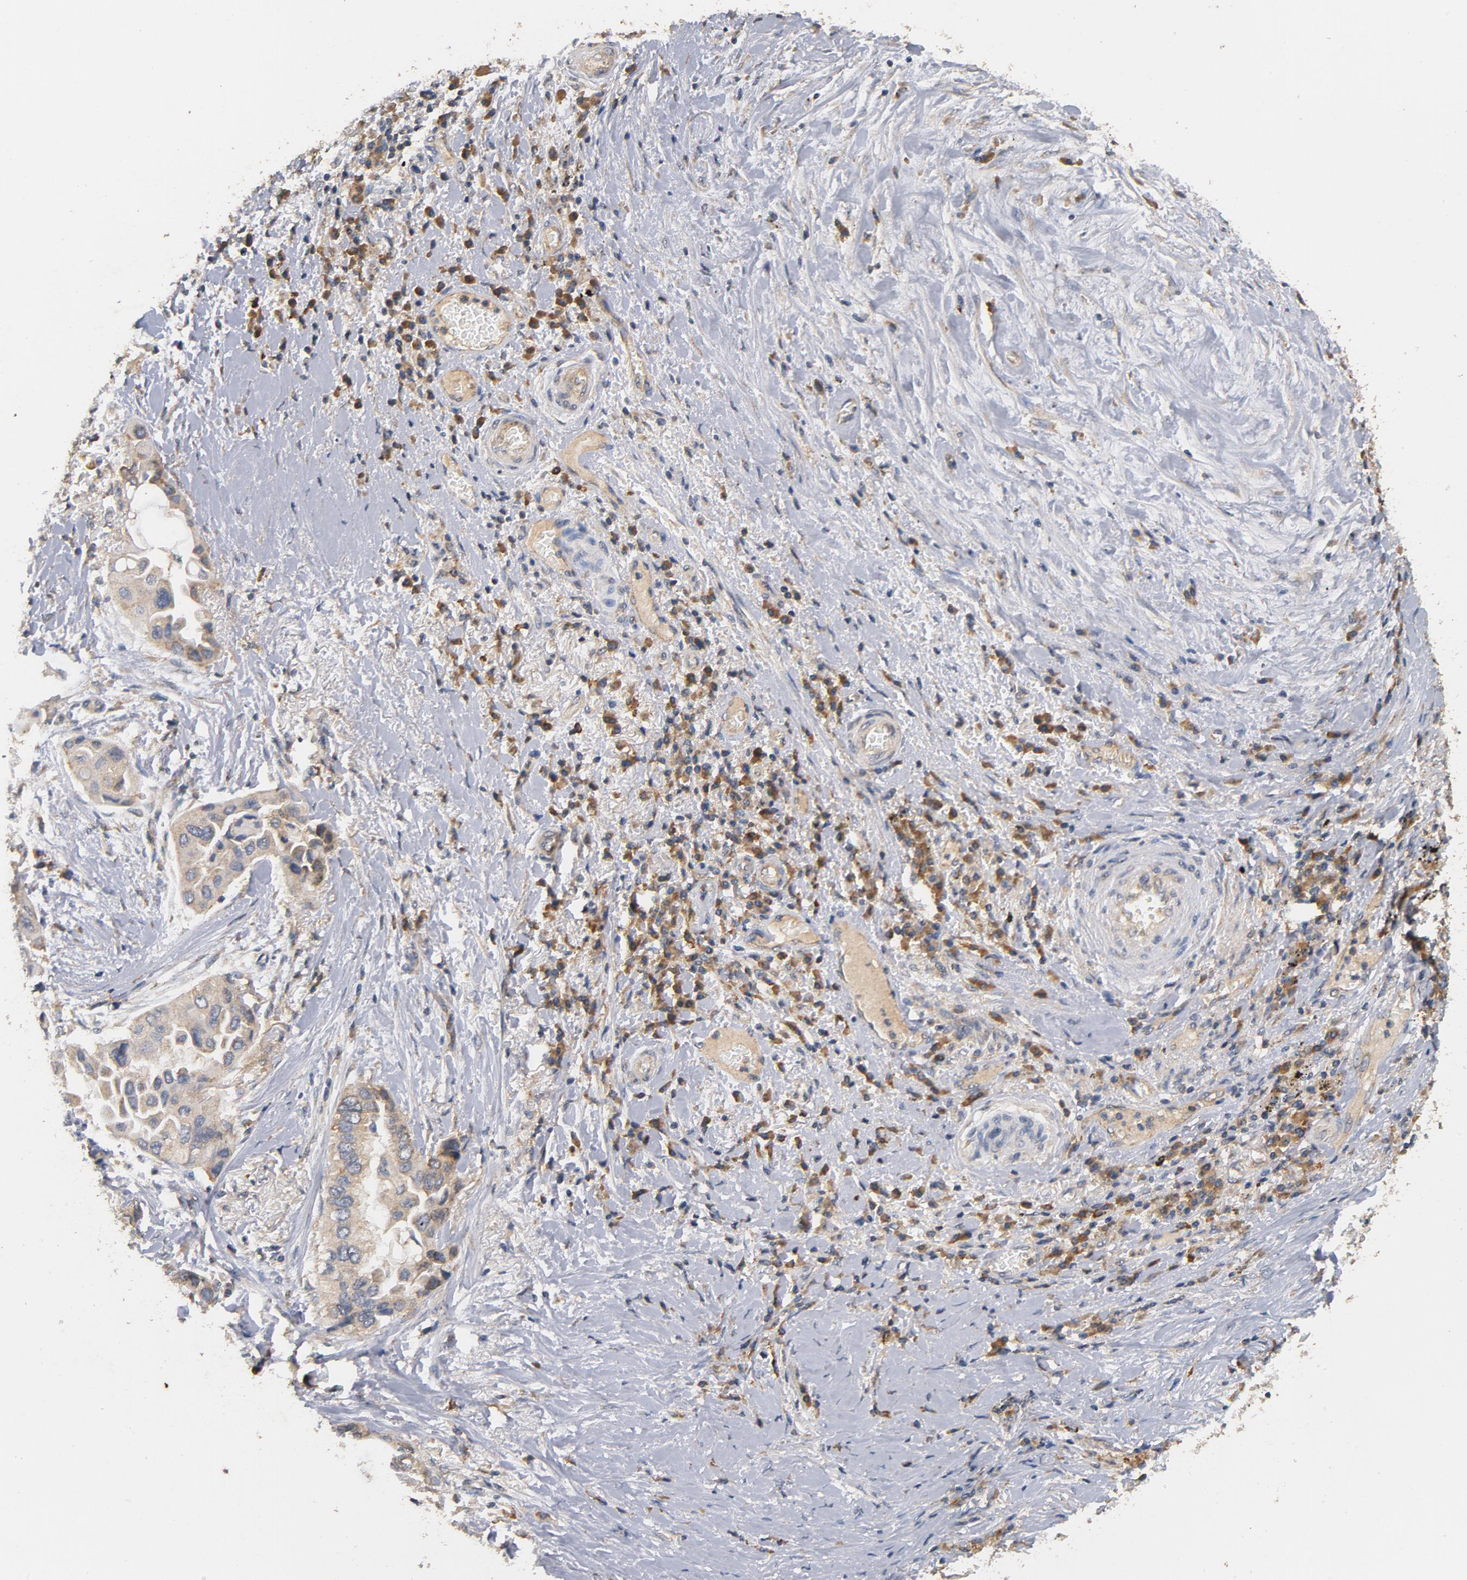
{"staining": {"intensity": "weak", "quantity": ">75%", "location": "cytoplasmic/membranous"}, "tissue": "lung cancer", "cell_type": "Tumor cells", "image_type": "cancer", "snomed": [{"axis": "morphology", "description": "Inflammation, NOS"}, {"axis": "morphology", "description": "Squamous cell carcinoma, NOS"}, {"axis": "topography", "description": "Lymph node"}, {"axis": "topography", "description": "Soft tissue"}, {"axis": "topography", "description": "Lung"}], "caption": "DAB immunohistochemical staining of human lung cancer exhibits weak cytoplasmic/membranous protein positivity in approximately >75% of tumor cells.", "gene": "DDX6", "patient": {"sex": "male", "age": 66}}